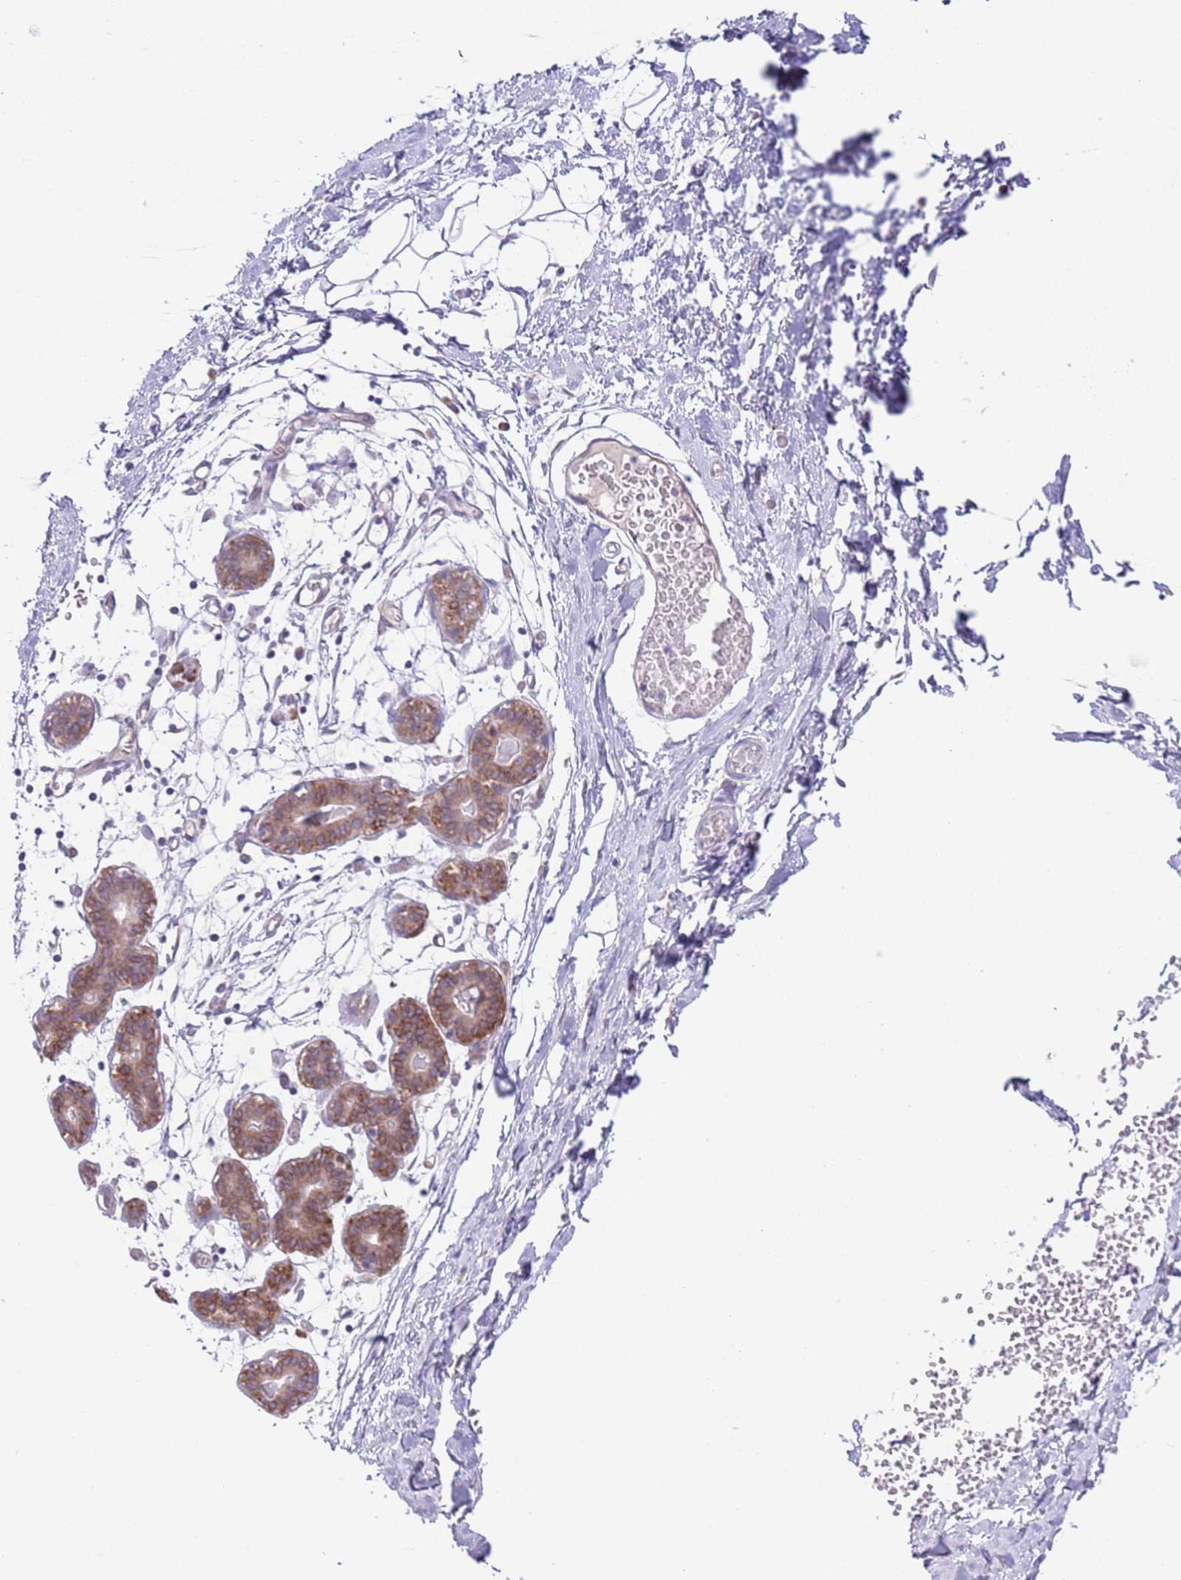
{"staining": {"intensity": "negative", "quantity": "none", "location": "none"}, "tissue": "breast", "cell_type": "Adipocytes", "image_type": "normal", "snomed": [{"axis": "morphology", "description": "Normal tissue, NOS"}, {"axis": "topography", "description": "Breast"}], "caption": "A high-resolution image shows IHC staining of unremarkable breast, which shows no significant expression in adipocytes.", "gene": "EBPL", "patient": {"sex": "female", "age": 27}}